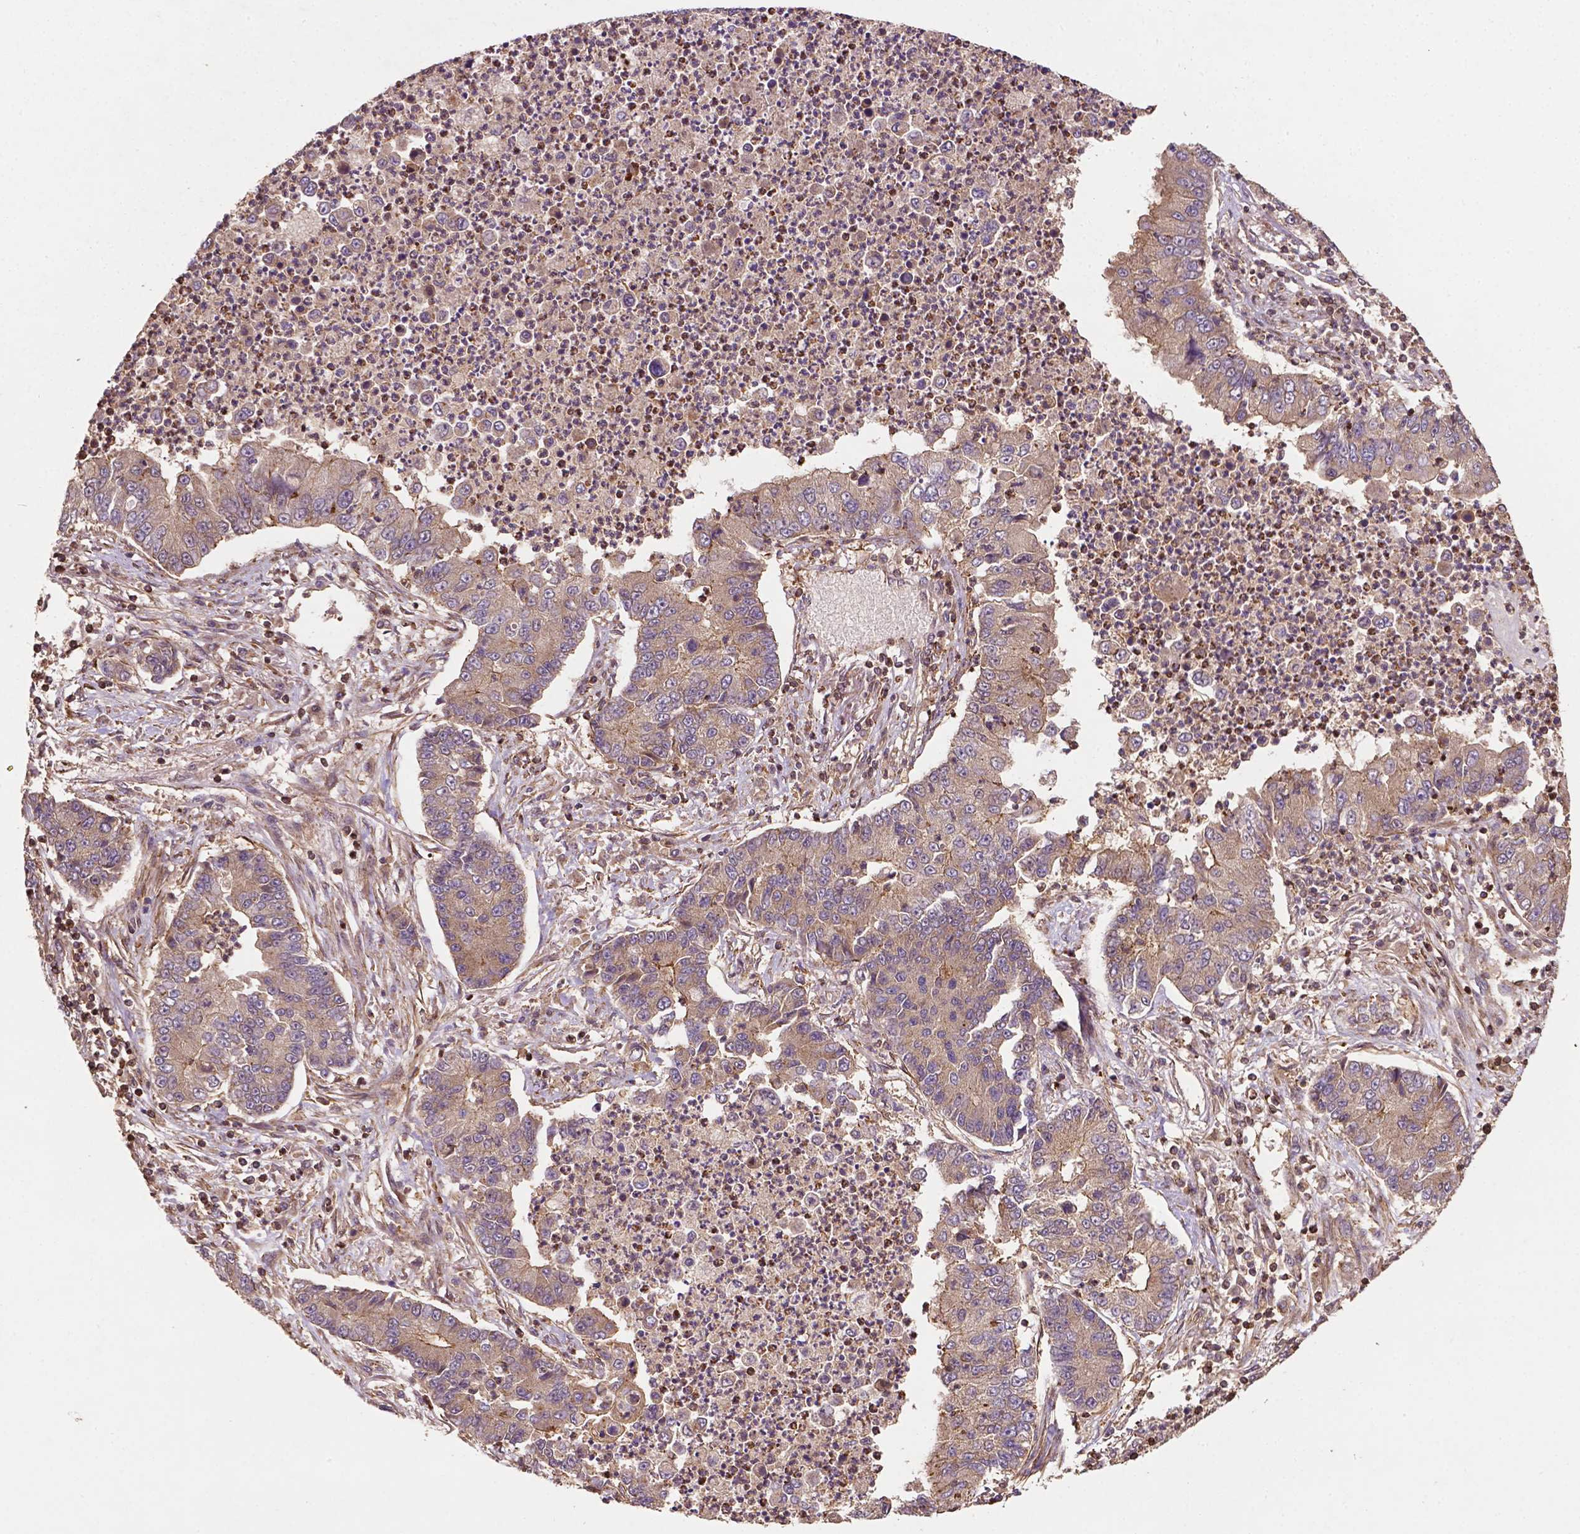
{"staining": {"intensity": "weak", "quantity": ">75%", "location": "cytoplasmic/membranous"}, "tissue": "lung cancer", "cell_type": "Tumor cells", "image_type": "cancer", "snomed": [{"axis": "morphology", "description": "Adenocarcinoma, NOS"}, {"axis": "topography", "description": "Lung"}], "caption": "Immunohistochemical staining of lung cancer shows weak cytoplasmic/membranous protein staining in approximately >75% of tumor cells.", "gene": "ZMYND19", "patient": {"sex": "female", "age": 57}}